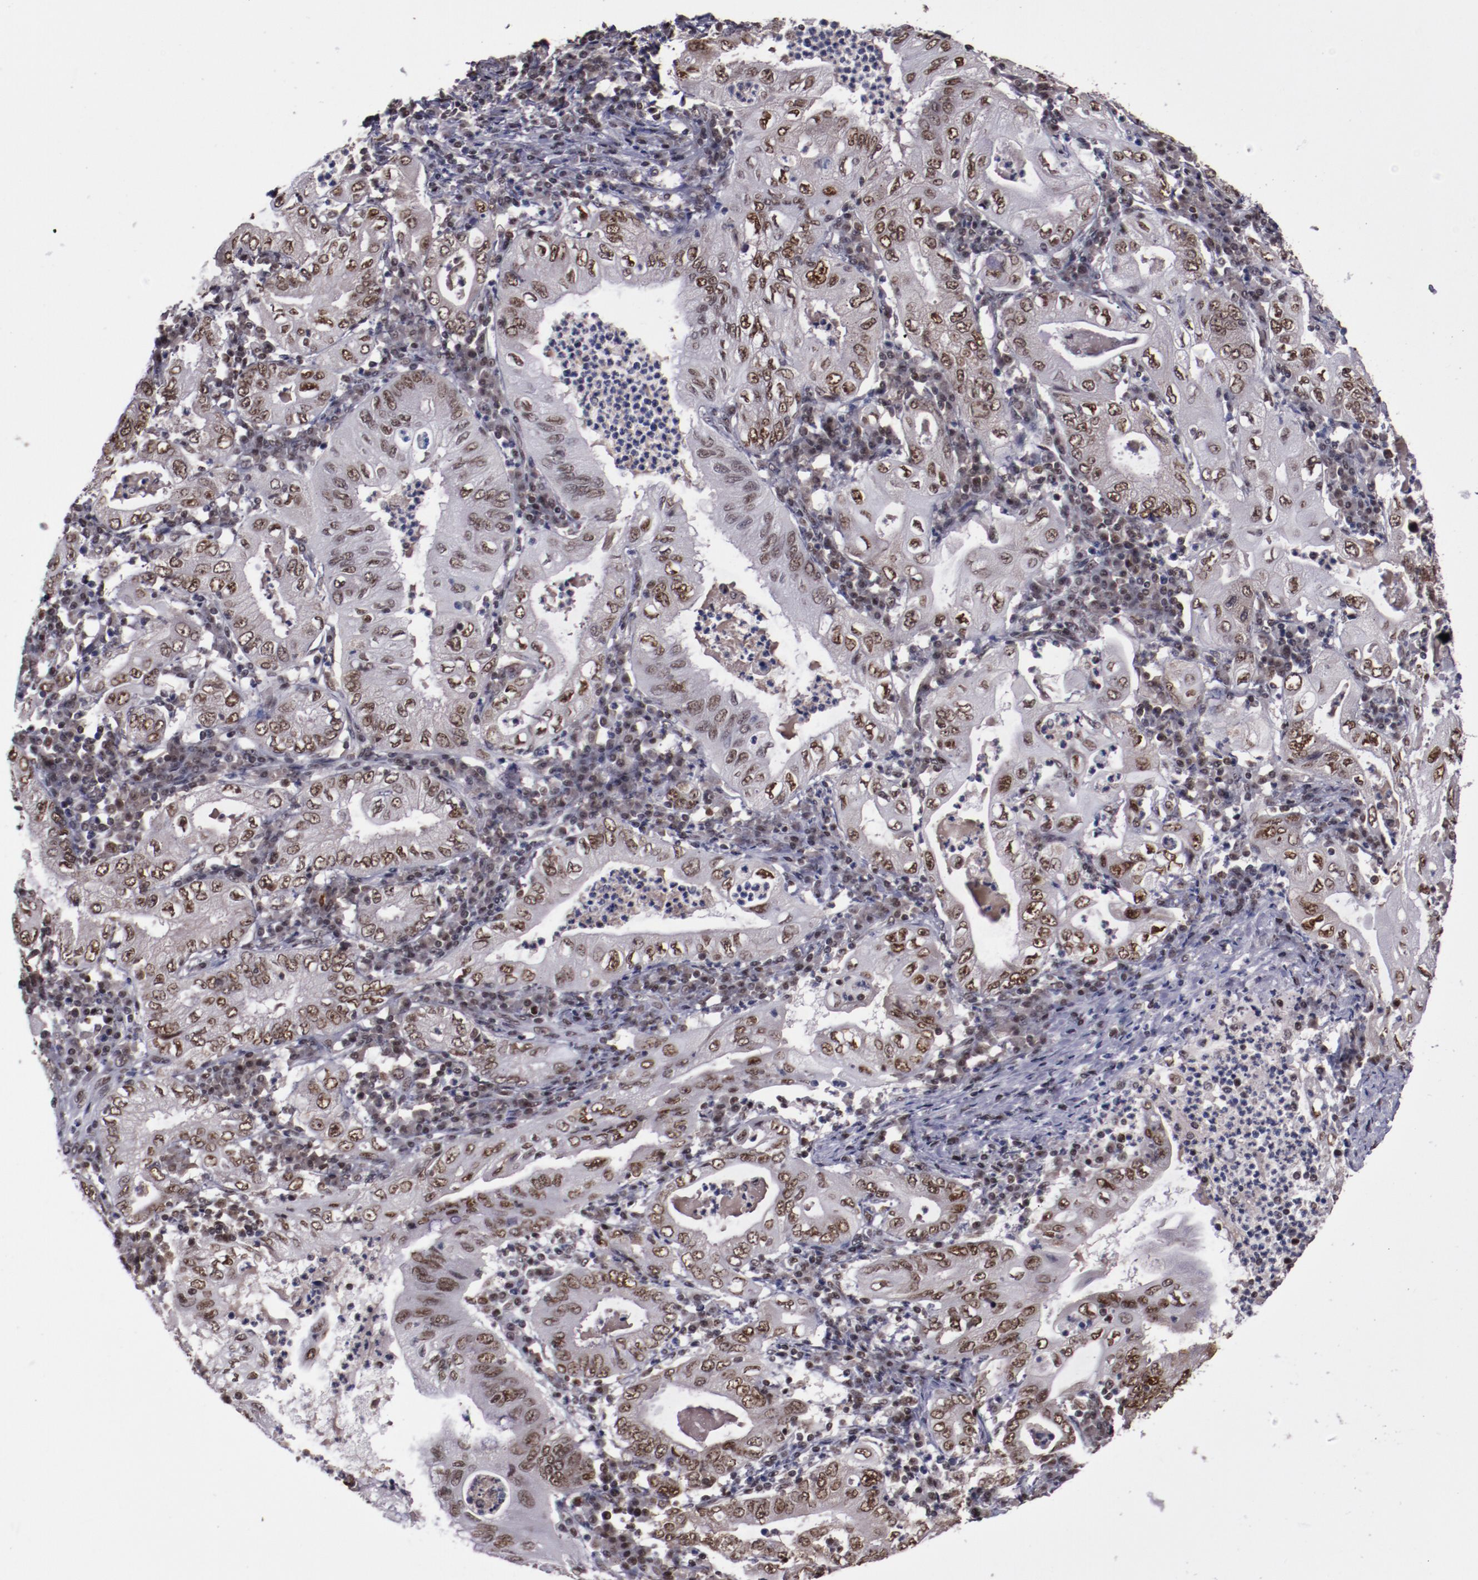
{"staining": {"intensity": "moderate", "quantity": ">75%", "location": "nuclear"}, "tissue": "stomach cancer", "cell_type": "Tumor cells", "image_type": "cancer", "snomed": [{"axis": "morphology", "description": "Normal tissue, NOS"}, {"axis": "morphology", "description": "Adenocarcinoma, NOS"}, {"axis": "topography", "description": "Esophagus"}, {"axis": "topography", "description": "Stomach, upper"}, {"axis": "topography", "description": "Peripheral nerve tissue"}], "caption": "The immunohistochemical stain shows moderate nuclear staining in tumor cells of stomach adenocarcinoma tissue.", "gene": "ERH", "patient": {"sex": "male", "age": 62}}